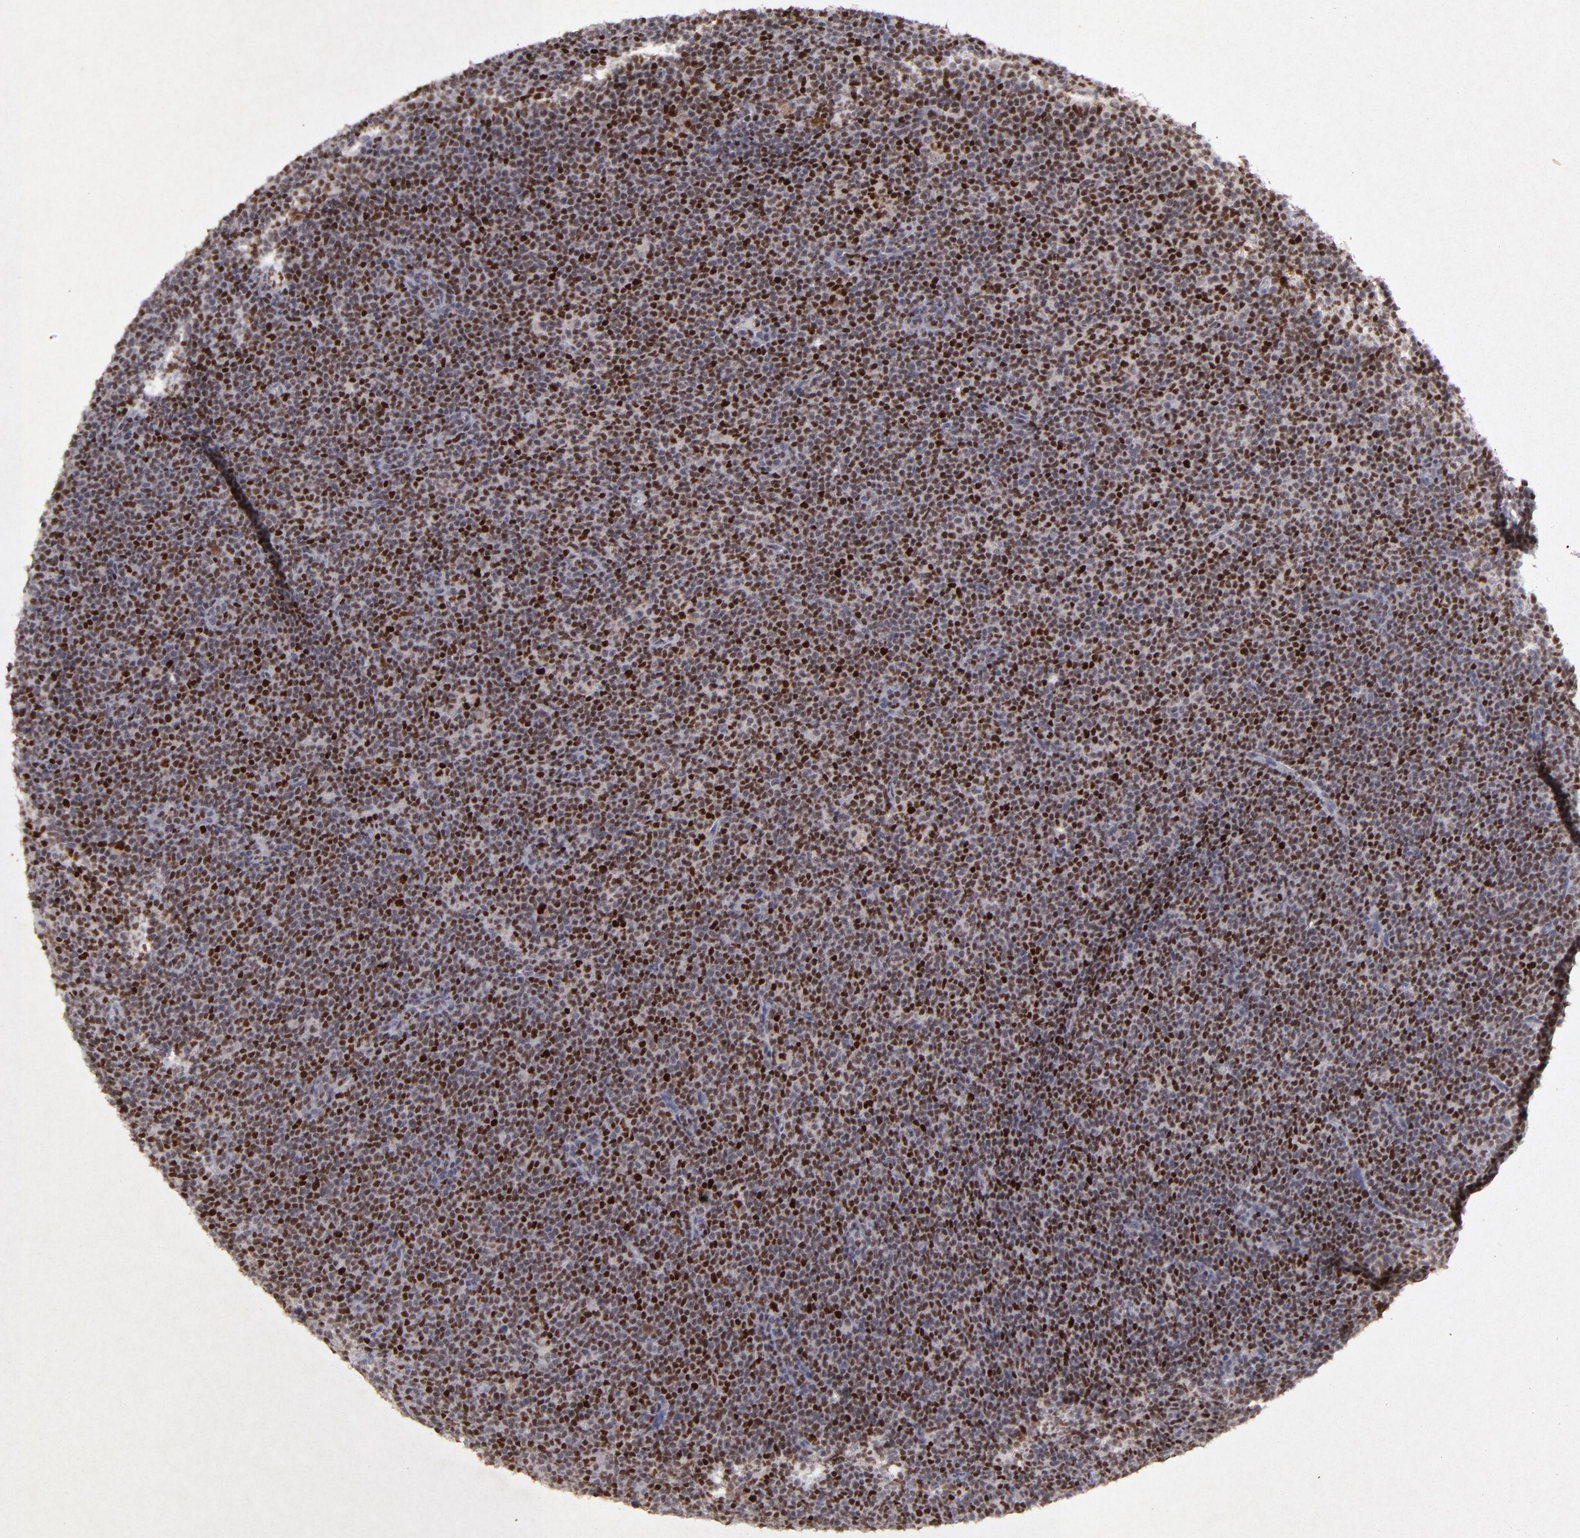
{"staining": {"intensity": "strong", "quantity": "25%-75%", "location": "nuclear"}, "tissue": "lymphoma", "cell_type": "Tumor cells", "image_type": "cancer", "snomed": [{"axis": "morphology", "description": "Malignant lymphoma, non-Hodgkin's type, High grade"}, {"axis": "topography", "description": "Lymph node"}], "caption": "Immunohistochemistry (IHC) photomicrograph of neoplastic tissue: human malignant lymphoma, non-Hodgkin's type (high-grade) stained using immunohistochemistry (IHC) reveals high levels of strong protein expression localized specifically in the nuclear of tumor cells, appearing as a nuclear brown color.", "gene": "FEN1", "patient": {"sex": "female", "age": 58}}